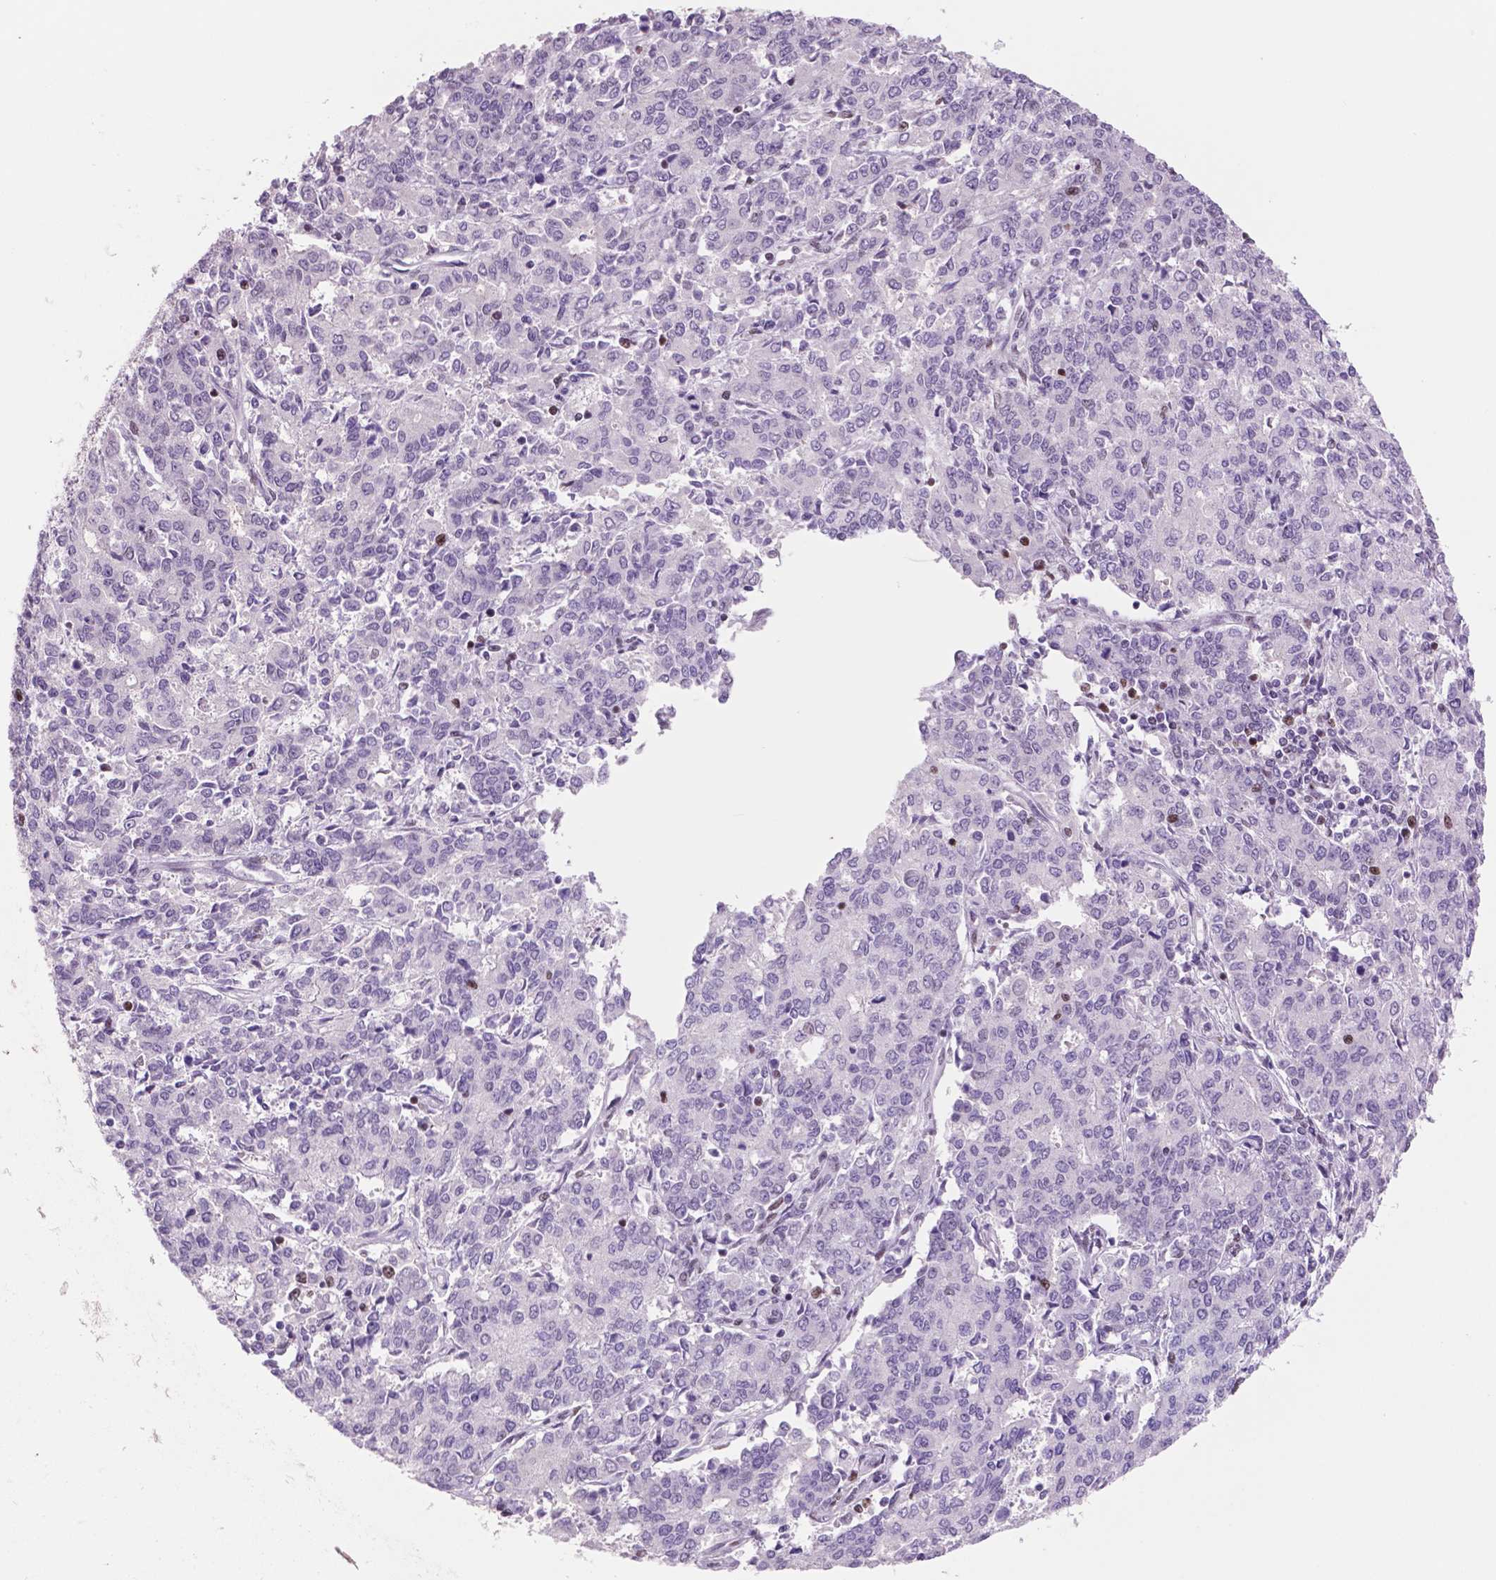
{"staining": {"intensity": "moderate", "quantity": "<25%", "location": "nuclear"}, "tissue": "endometrial cancer", "cell_type": "Tumor cells", "image_type": "cancer", "snomed": [{"axis": "morphology", "description": "Adenocarcinoma, NOS"}, {"axis": "topography", "description": "Endometrium"}], "caption": "Protein staining of adenocarcinoma (endometrial) tissue demonstrates moderate nuclear positivity in approximately <25% of tumor cells.", "gene": "MSH6", "patient": {"sex": "female", "age": 50}}